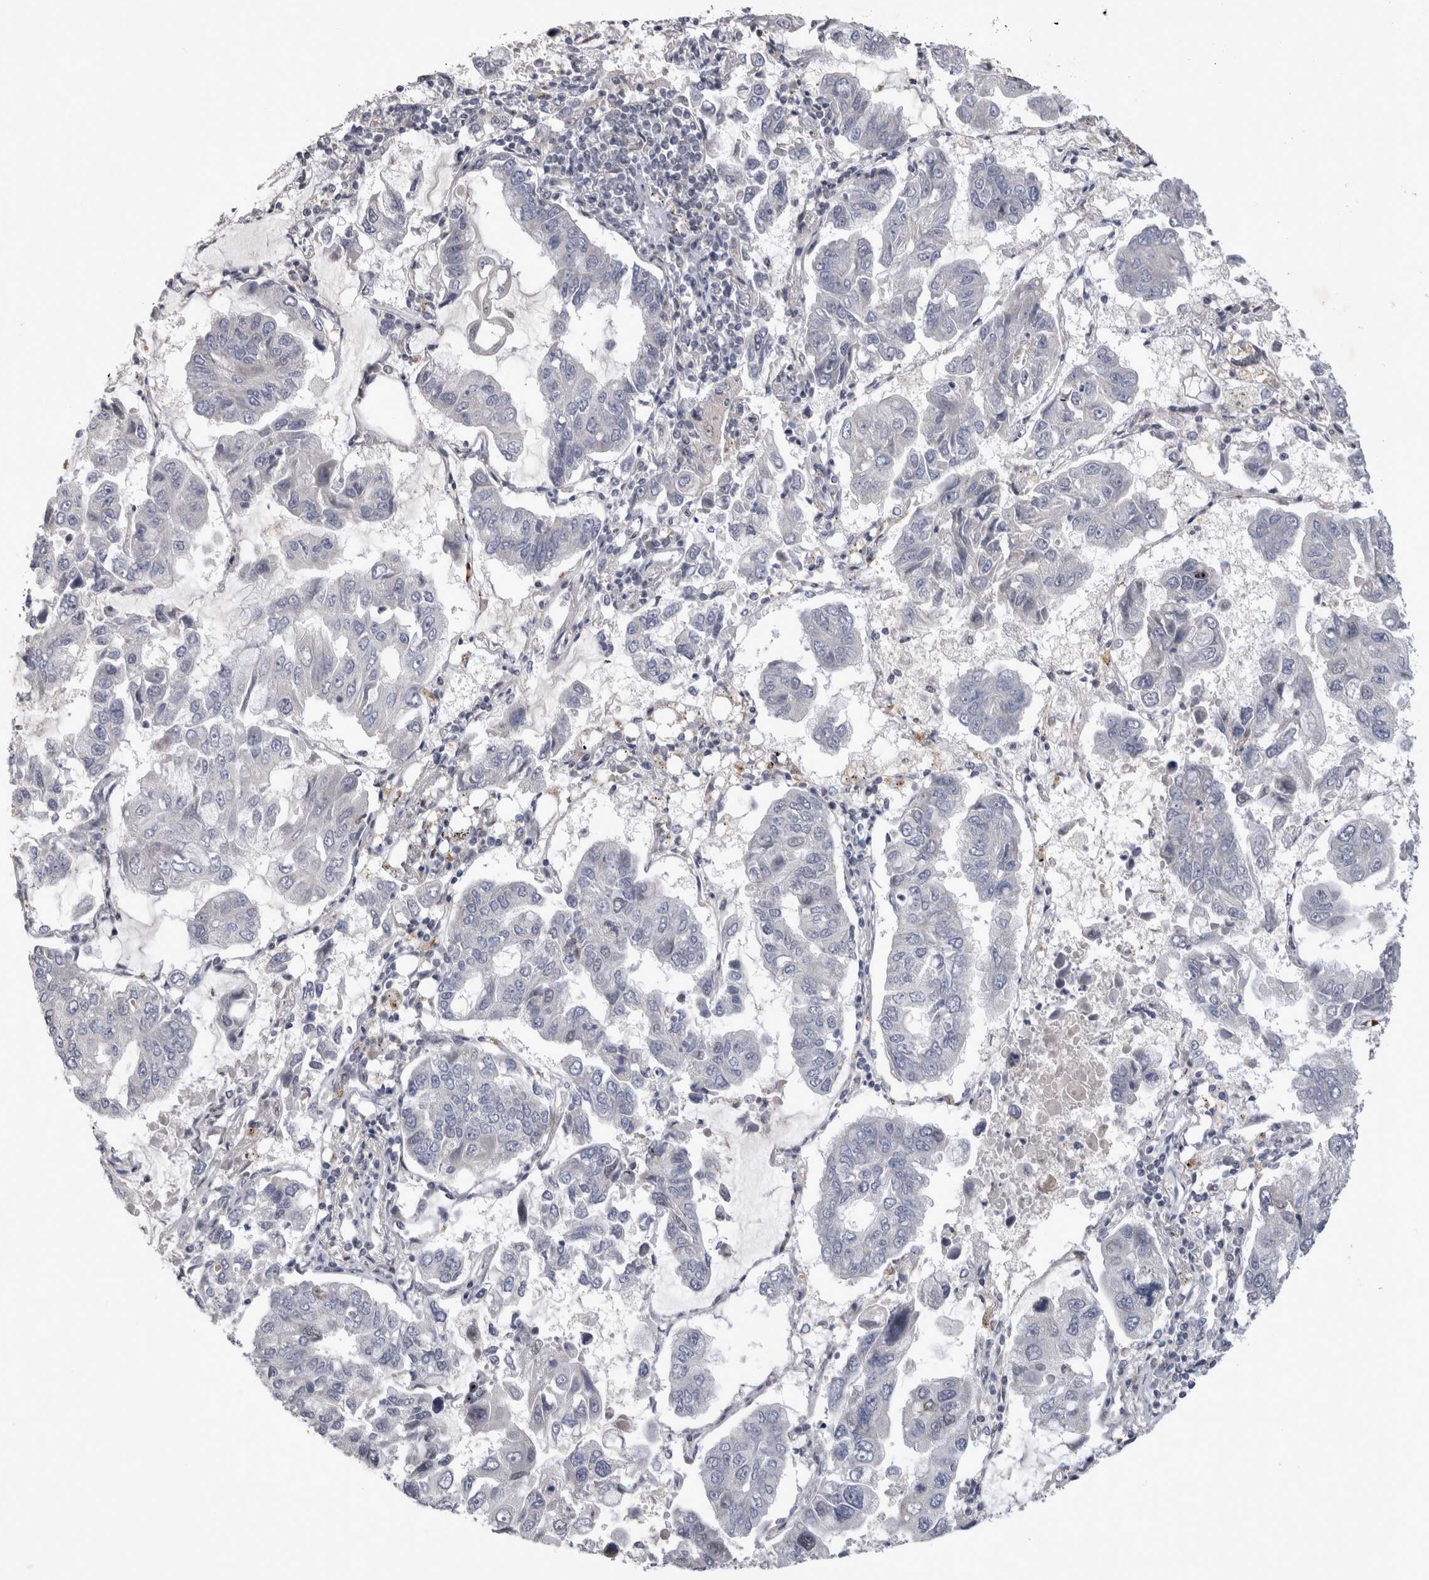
{"staining": {"intensity": "negative", "quantity": "none", "location": "none"}, "tissue": "lung cancer", "cell_type": "Tumor cells", "image_type": "cancer", "snomed": [{"axis": "morphology", "description": "Adenocarcinoma, NOS"}, {"axis": "topography", "description": "Lung"}], "caption": "A histopathology image of human lung cancer (adenocarcinoma) is negative for staining in tumor cells. (Immunohistochemistry, brightfield microscopy, high magnification).", "gene": "IFI44", "patient": {"sex": "male", "age": 64}}